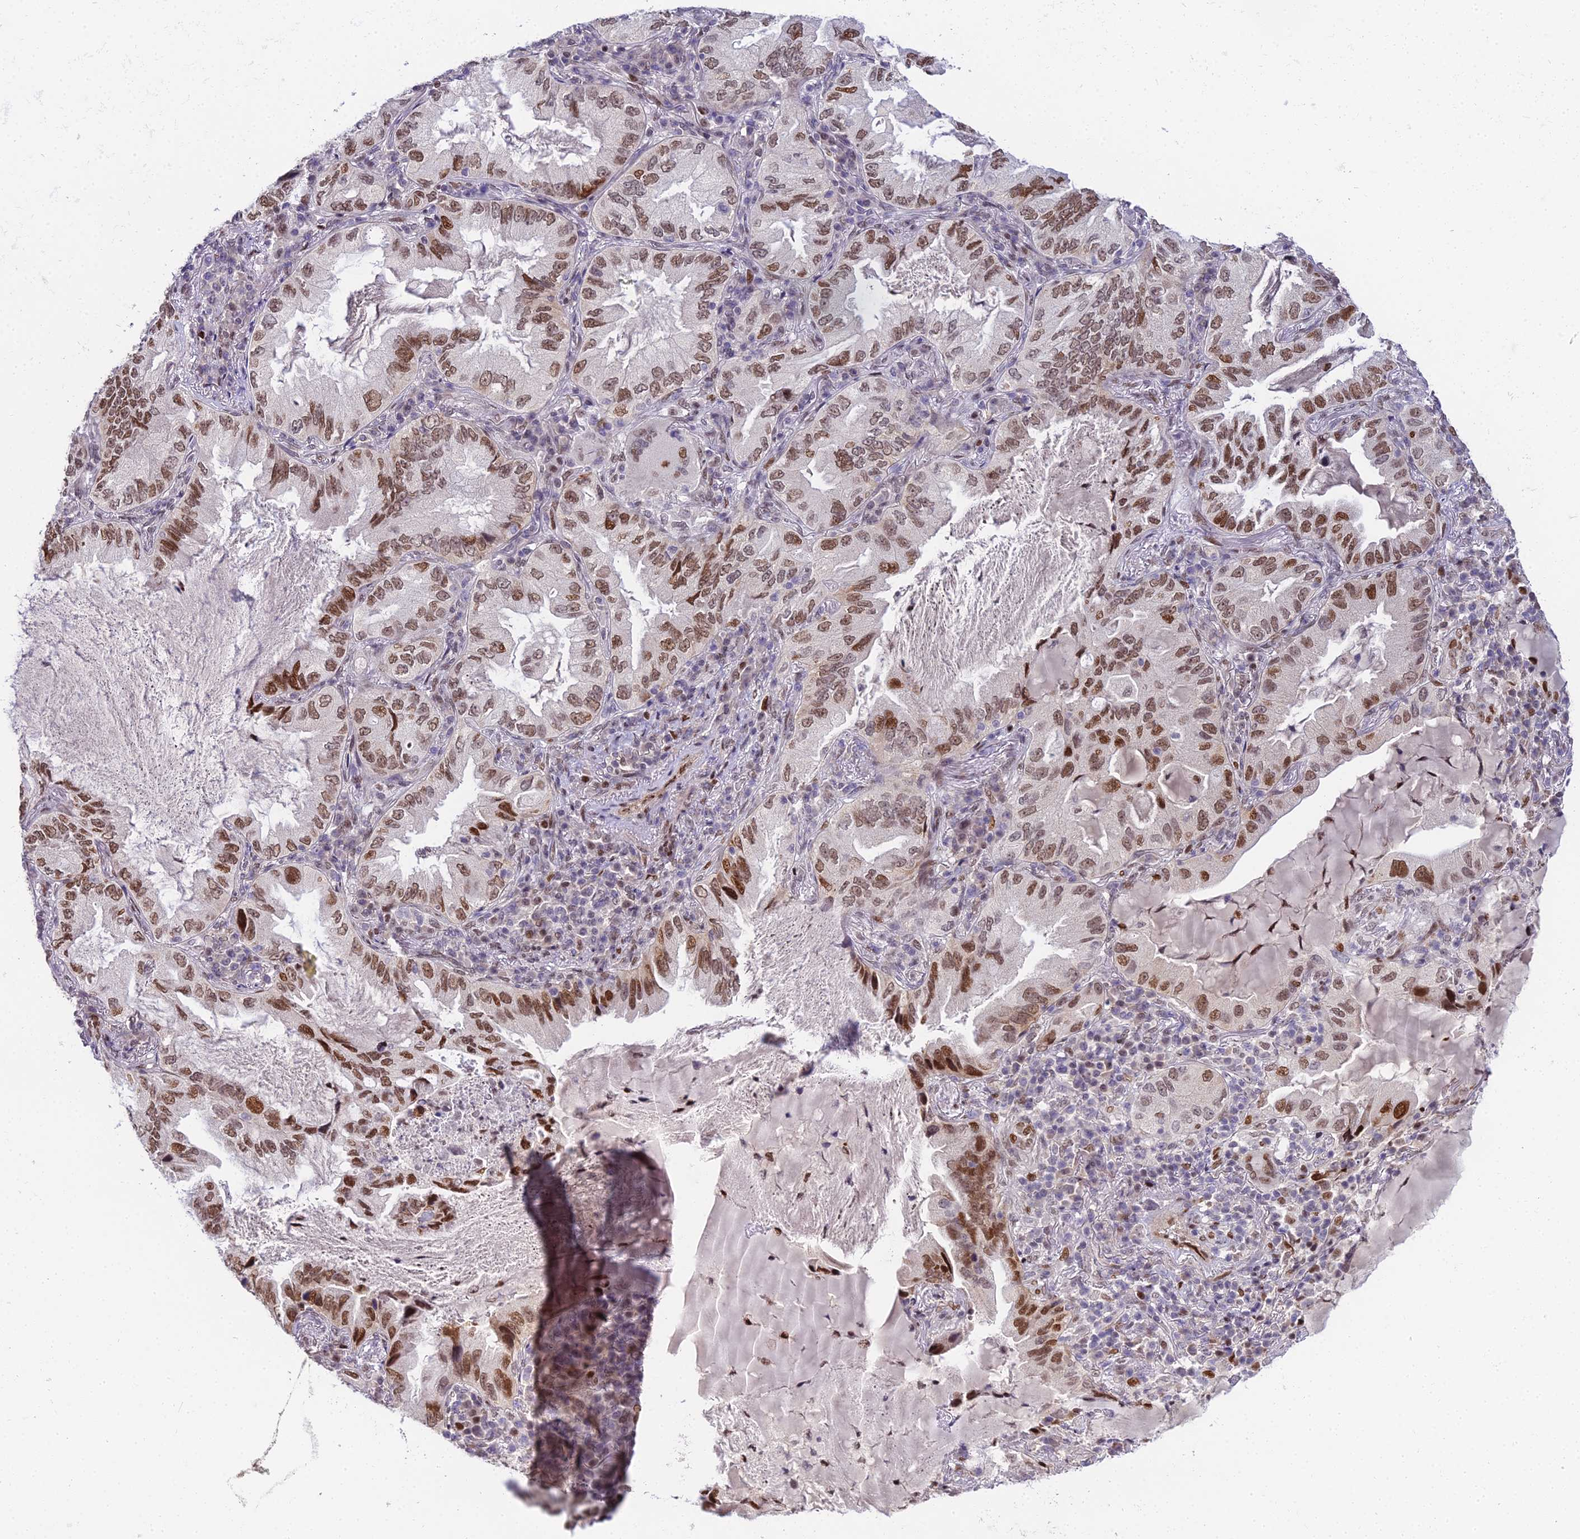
{"staining": {"intensity": "moderate", "quantity": ">75%", "location": "nuclear"}, "tissue": "lung cancer", "cell_type": "Tumor cells", "image_type": "cancer", "snomed": [{"axis": "morphology", "description": "Adenocarcinoma, NOS"}, {"axis": "topography", "description": "Lung"}], "caption": "The image shows staining of lung adenocarcinoma, revealing moderate nuclear protein positivity (brown color) within tumor cells.", "gene": "ZNF707", "patient": {"sex": "female", "age": 69}}